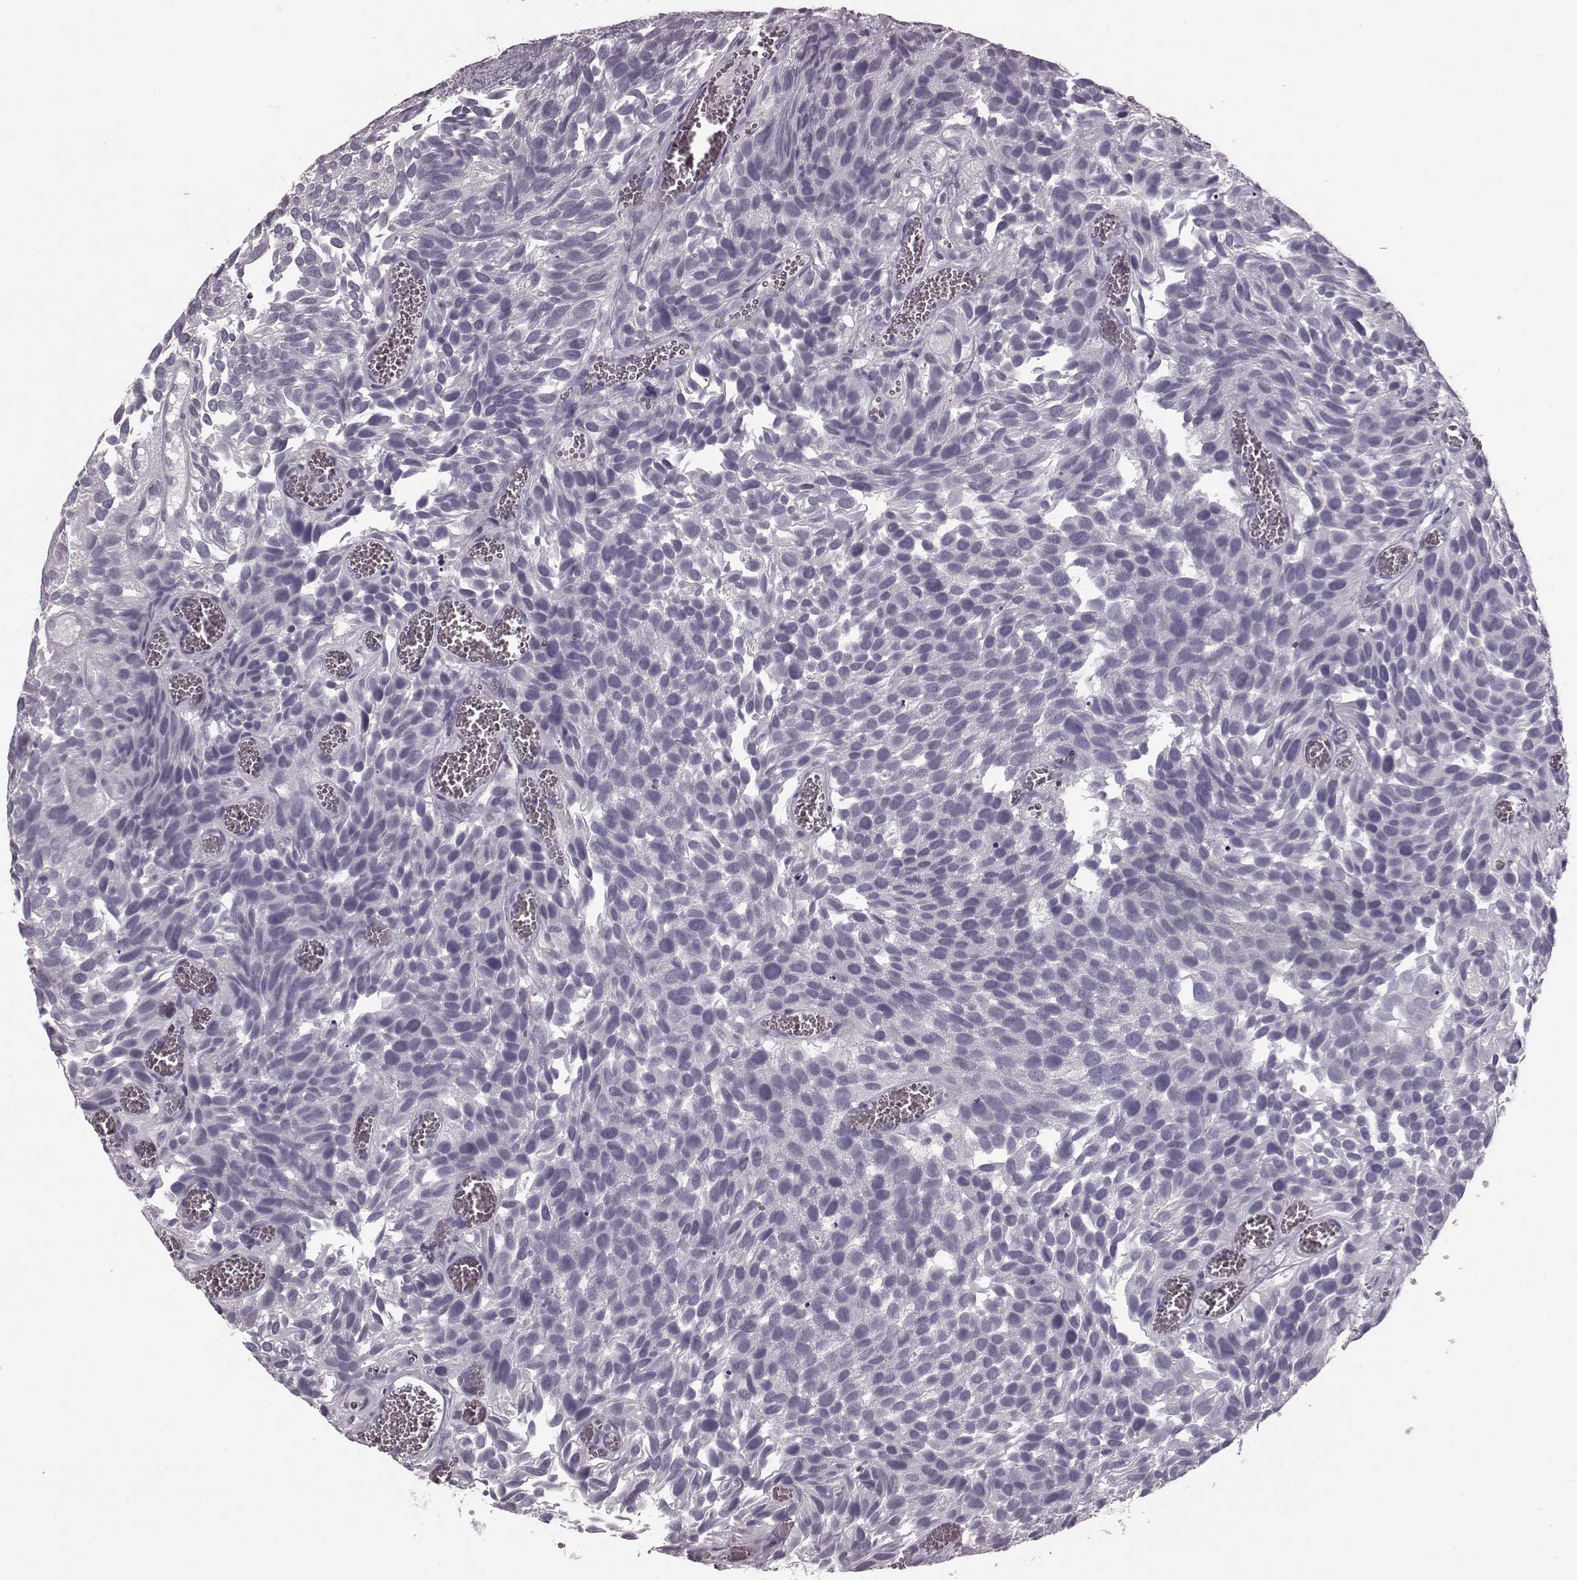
{"staining": {"intensity": "negative", "quantity": "none", "location": "none"}, "tissue": "urothelial cancer", "cell_type": "Tumor cells", "image_type": "cancer", "snomed": [{"axis": "morphology", "description": "Urothelial carcinoma, Low grade"}, {"axis": "topography", "description": "Urinary bladder"}], "caption": "Micrograph shows no significant protein staining in tumor cells of urothelial carcinoma (low-grade).", "gene": "CST7", "patient": {"sex": "female", "age": 69}}